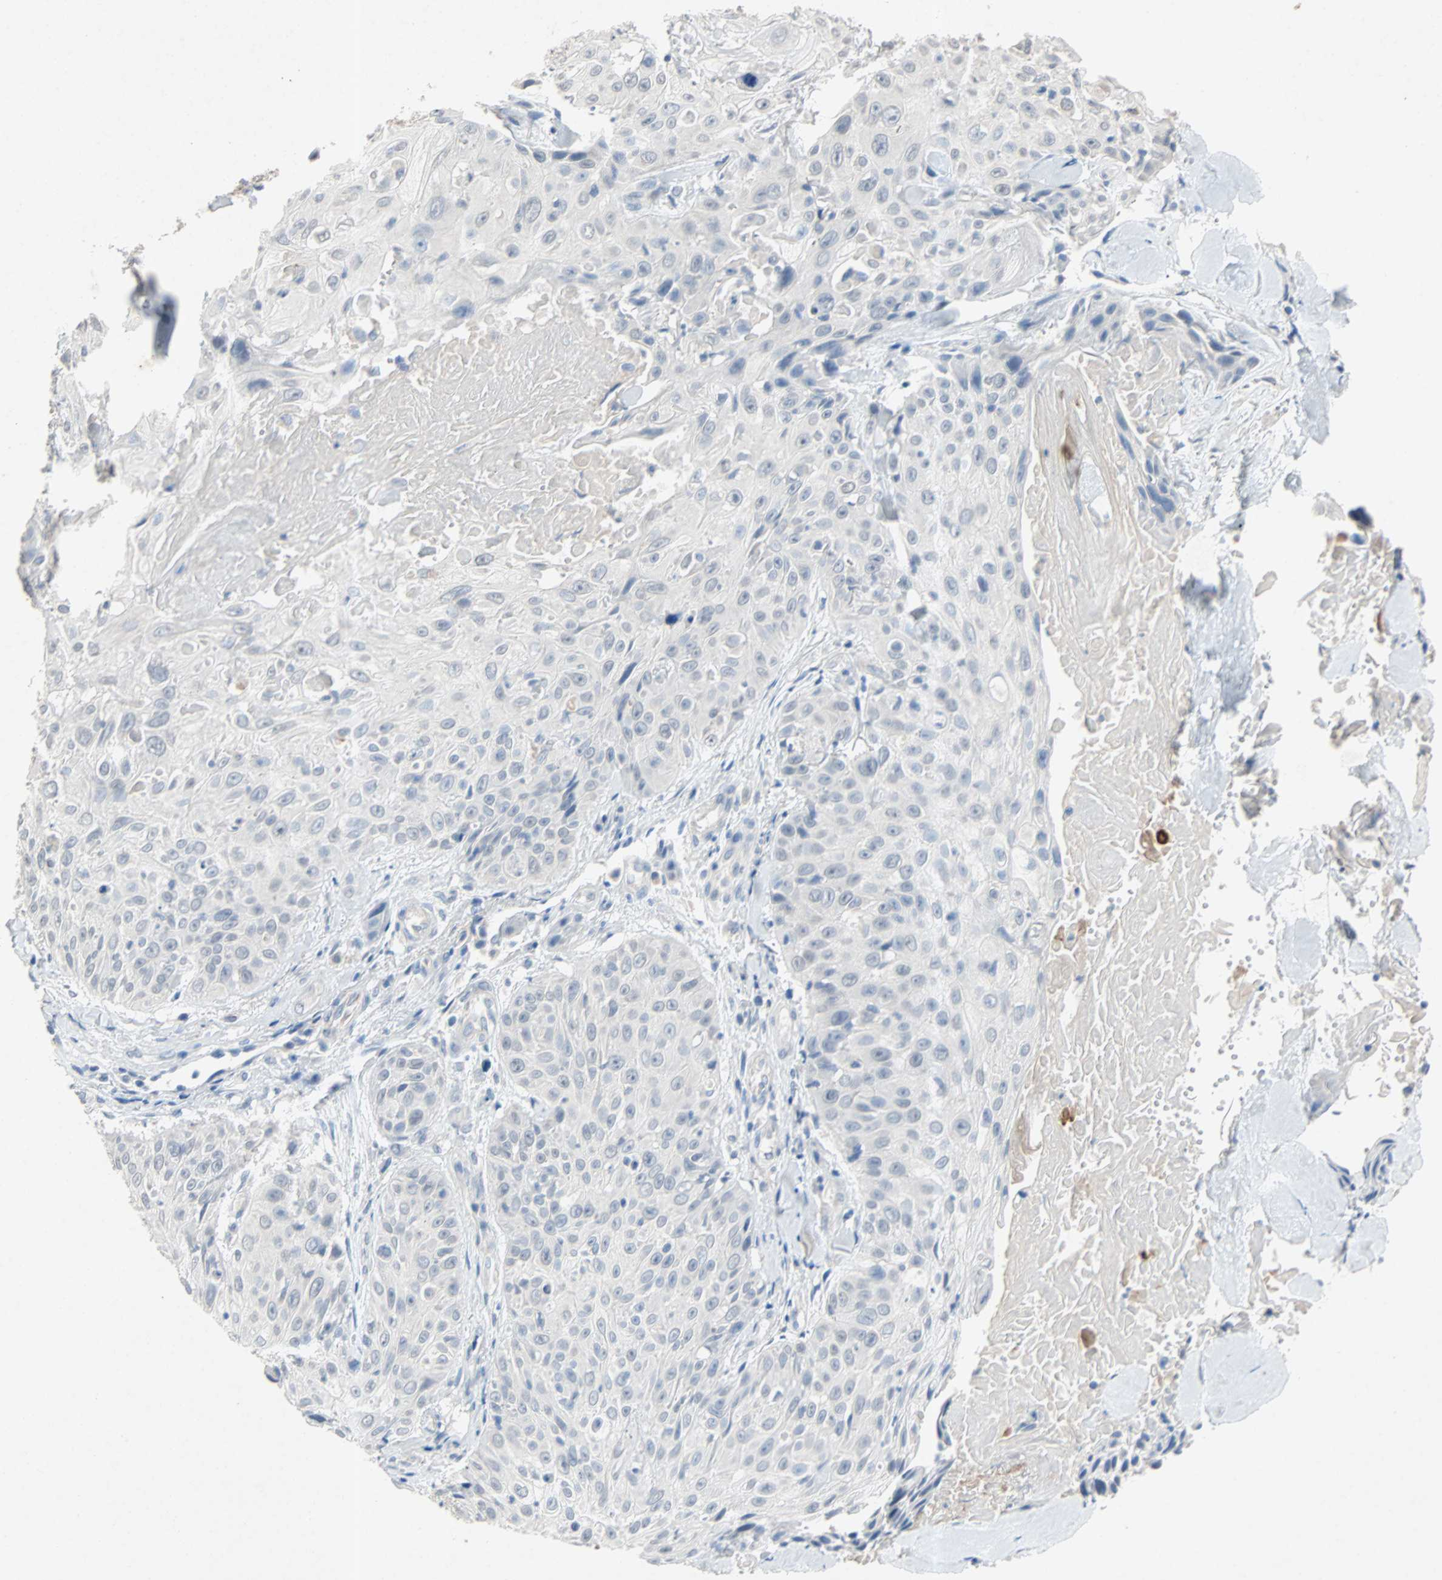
{"staining": {"intensity": "negative", "quantity": "none", "location": "none"}, "tissue": "skin cancer", "cell_type": "Tumor cells", "image_type": "cancer", "snomed": [{"axis": "morphology", "description": "Squamous cell carcinoma, NOS"}, {"axis": "topography", "description": "Skin"}], "caption": "Immunohistochemistry (IHC) of squamous cell carcinoma (skin) demonstrates no staining in tumor cells. (DAB immunohistochemistry (IHC), high magnification).", "gene": "PCDHB2", "patient": {"sex": "male", "age": 86}}